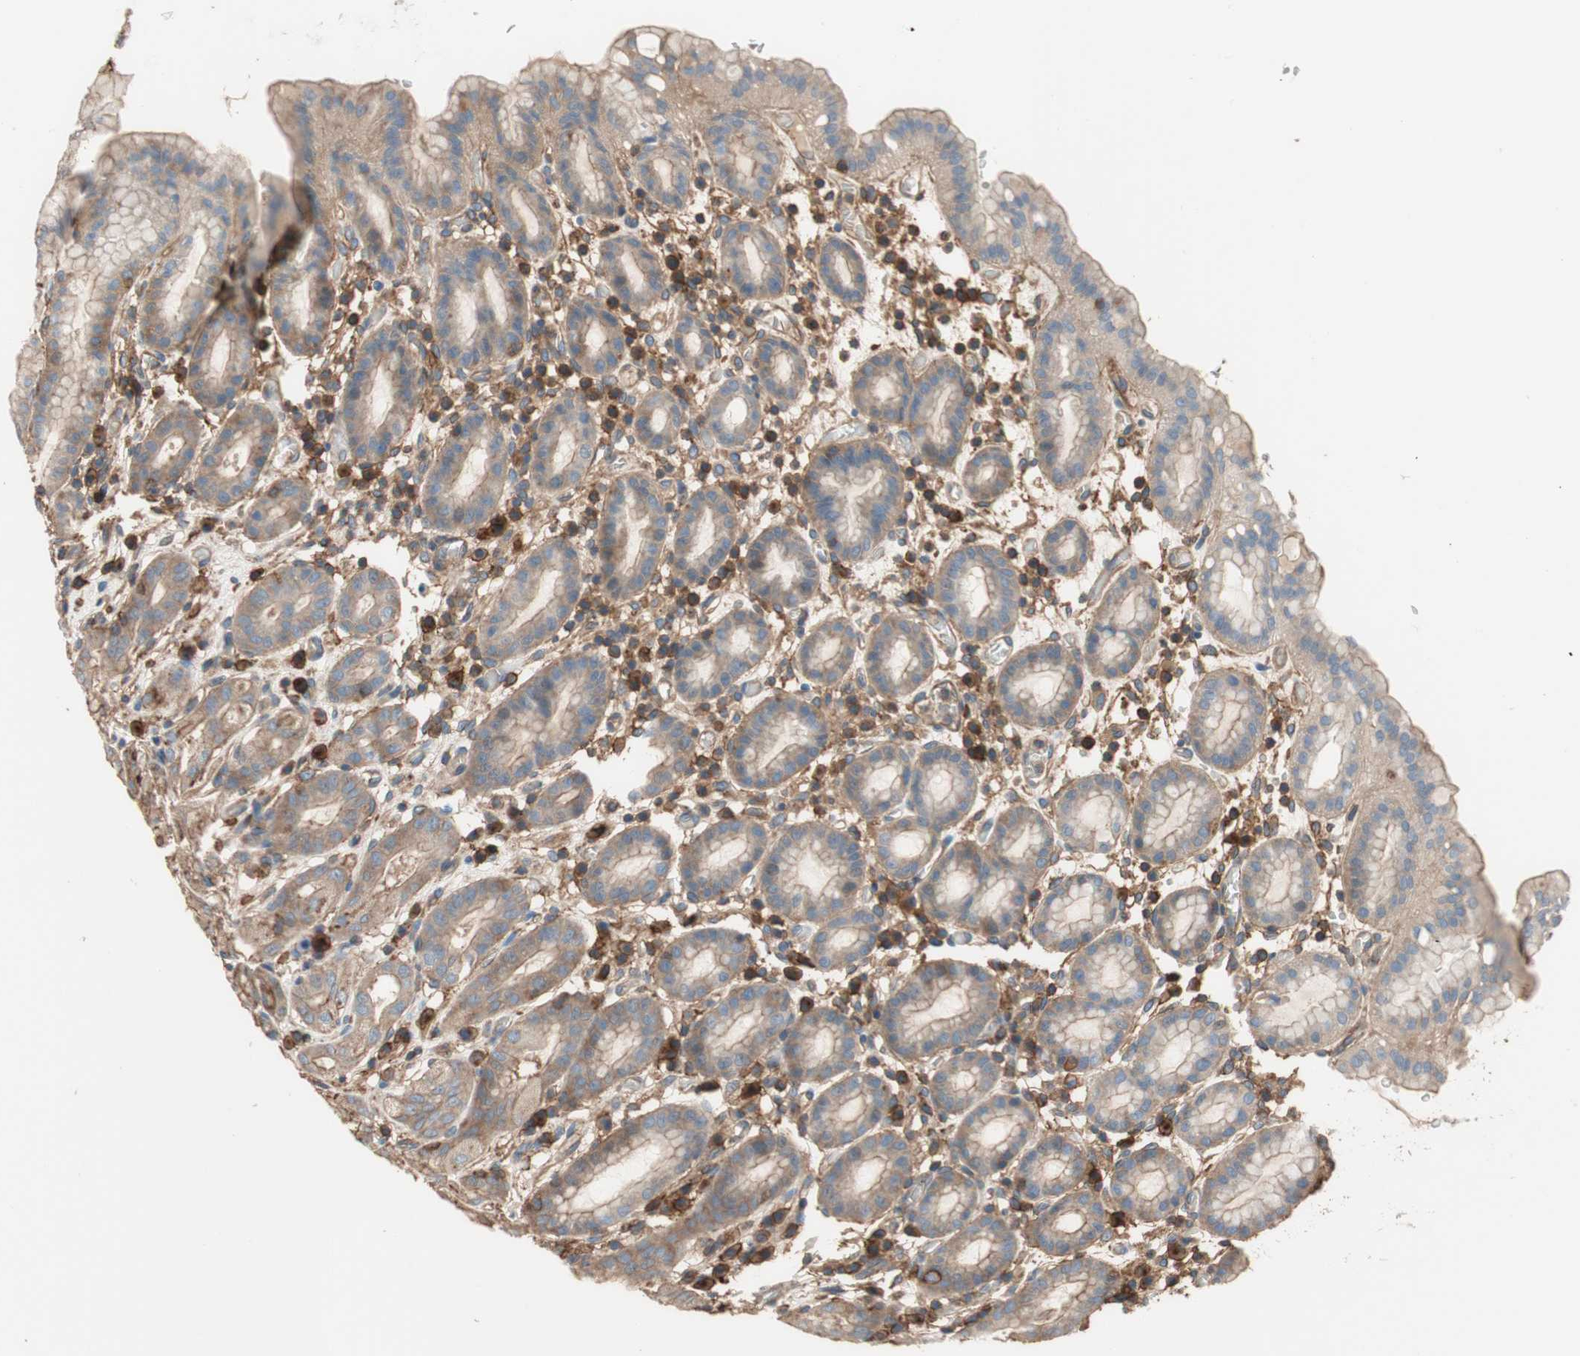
{"staining": {"intensity": "moderate", "quantity": ">75%", "location": "cytoplasmic/membranous"}, "tissue": "stomach", "cell_type": "Glandular cells", "image_type": "normal", "snomed": [{"axis": "morphology", "description": "Normal tissue, NOS"}, {"axis": "topography", "description": "Stomach, upper"}], "caption": "Stomach stained with DAB IHC demonstrates medium levels of moderate cytoplasmic/membranous positivity in about >75% of glandular cells.", "gene": "IL1RL1", "patient": {"sex": "male", "age": 68}}